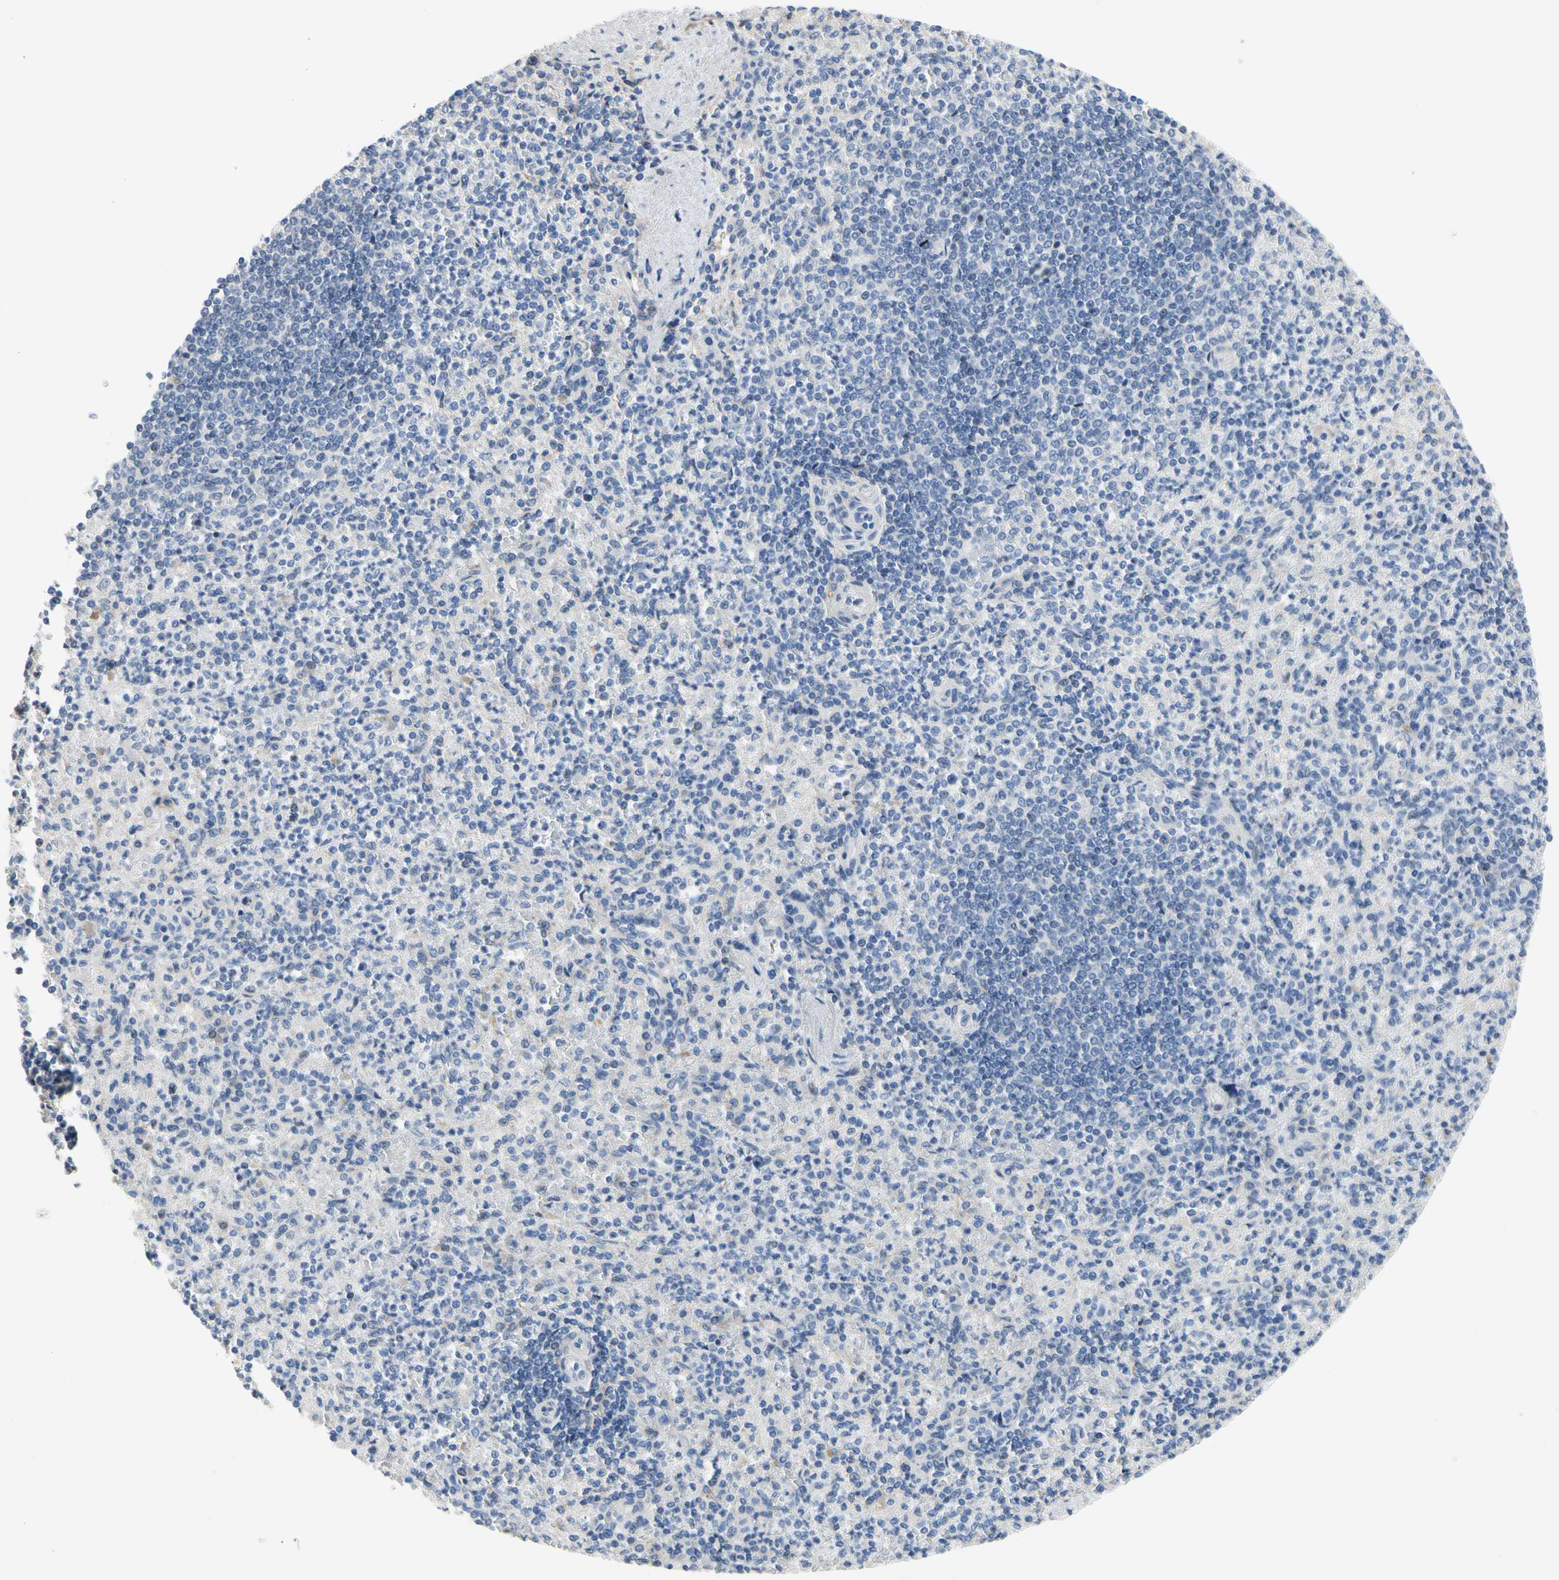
{"staining": {"intensity": "negative", "quantity": "none", "location": "none"}, "tissue": "spleen", "cell_type": "Cells in red pulp", "image_type": "normal", "snomed": [{"axis": "morphology", "description": "Normal tissue, NOS"}, {"axis": "topography", "description": "Spleen"}], "caption": "DAB immunohistochemical staining of normal human spleen reveals no significant positivity in cells in red pulp.", "gene": "GAS6", "patient": {"sex": "female", "age": 74}}